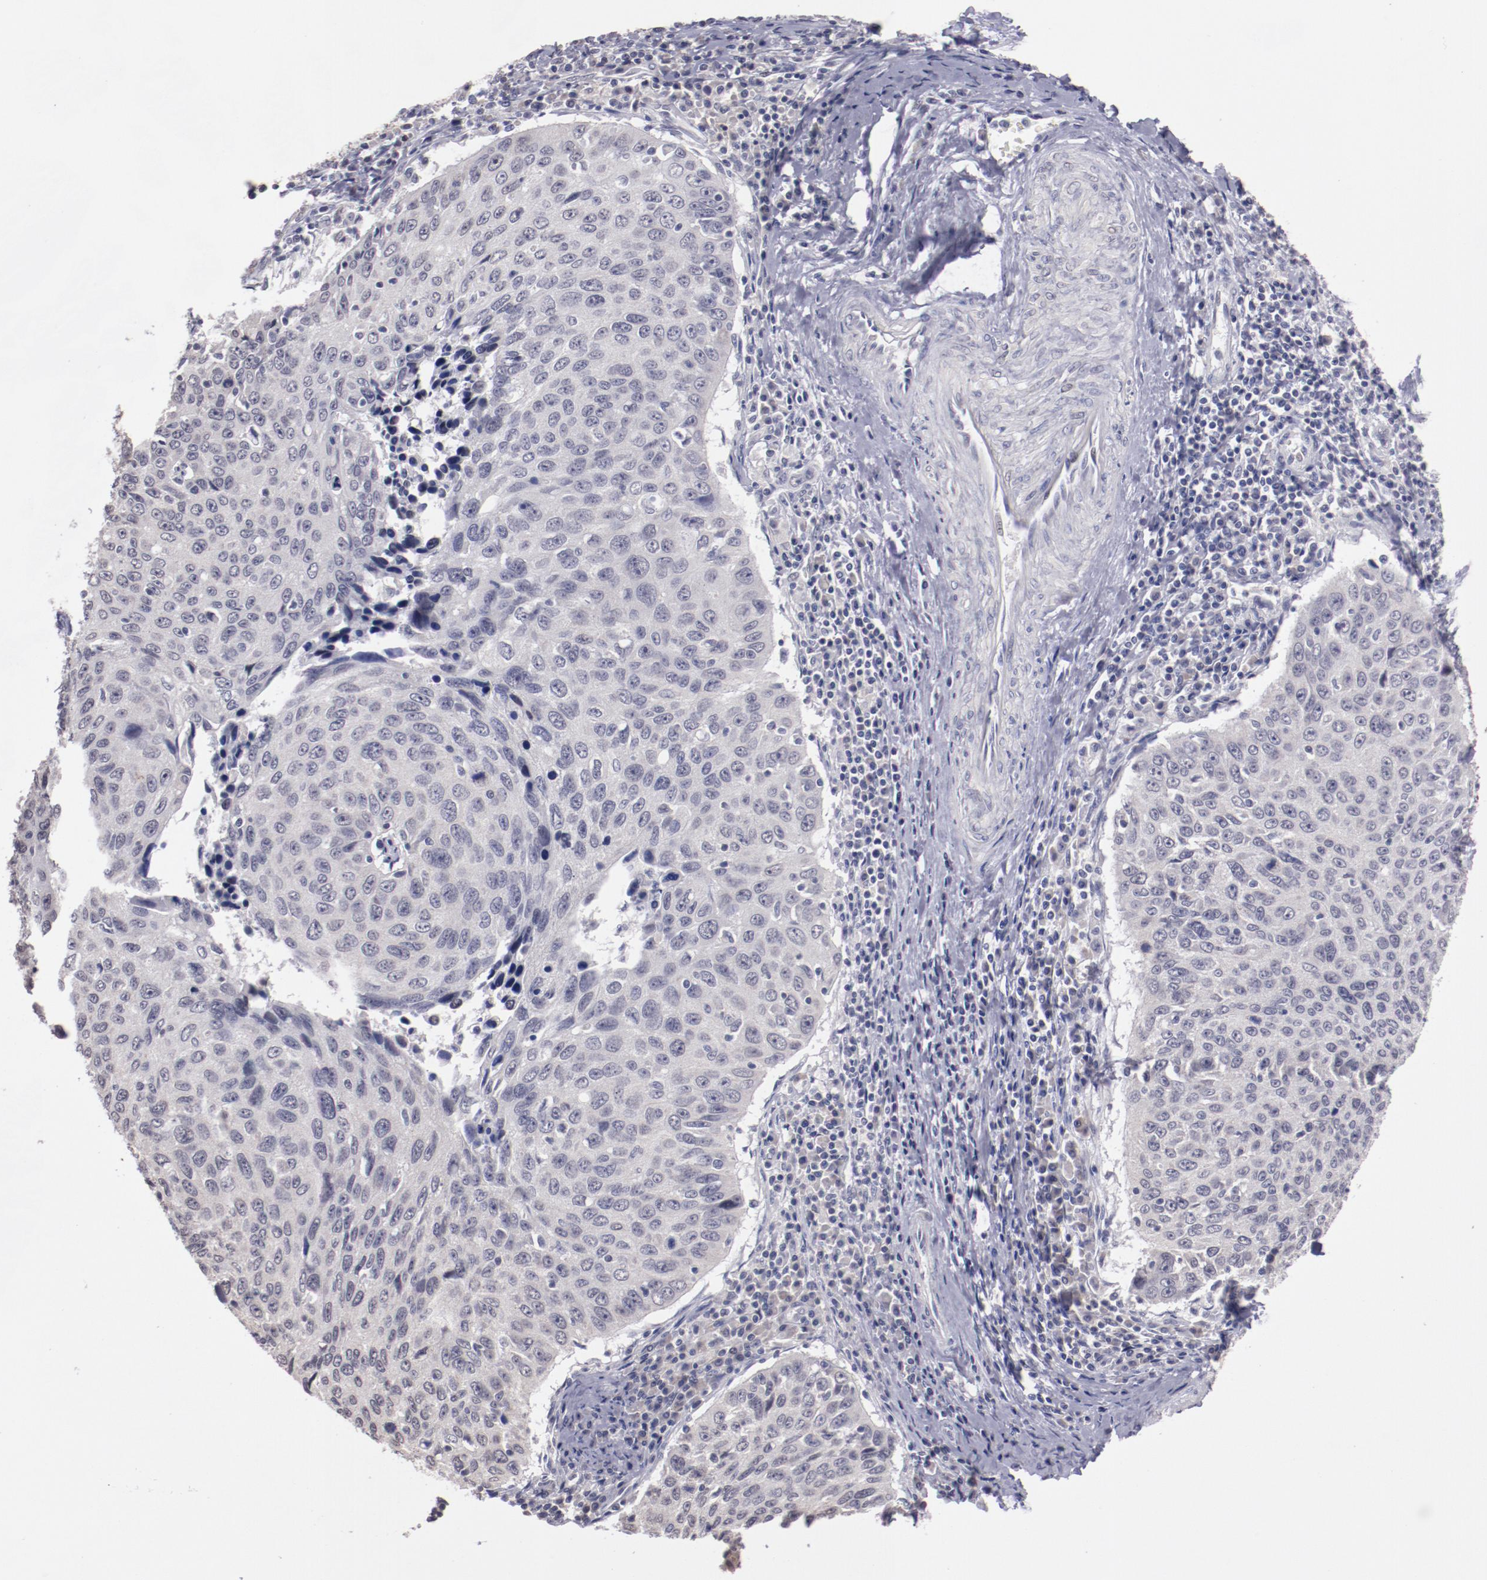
{"staining": {"intensity": "negative", "quantity": "none", "location": "none"}, "tissue": "cervical cancer", "cell_type": "Tumor cells", "image_type": "cancer", "snomed": [{"axis": "morphology", "description": "Squamous cell carcinoma, NOS"}, {"axis": "topography", "description": "Cervix"}], "caption": "DAB immunohistochemical staining of human cervical cancer (squamous cell carcinoma) exhibits no significant expression in tumor cells.", "gene": "NRXN3", "patient": {"sex": "female", "age": 53}}